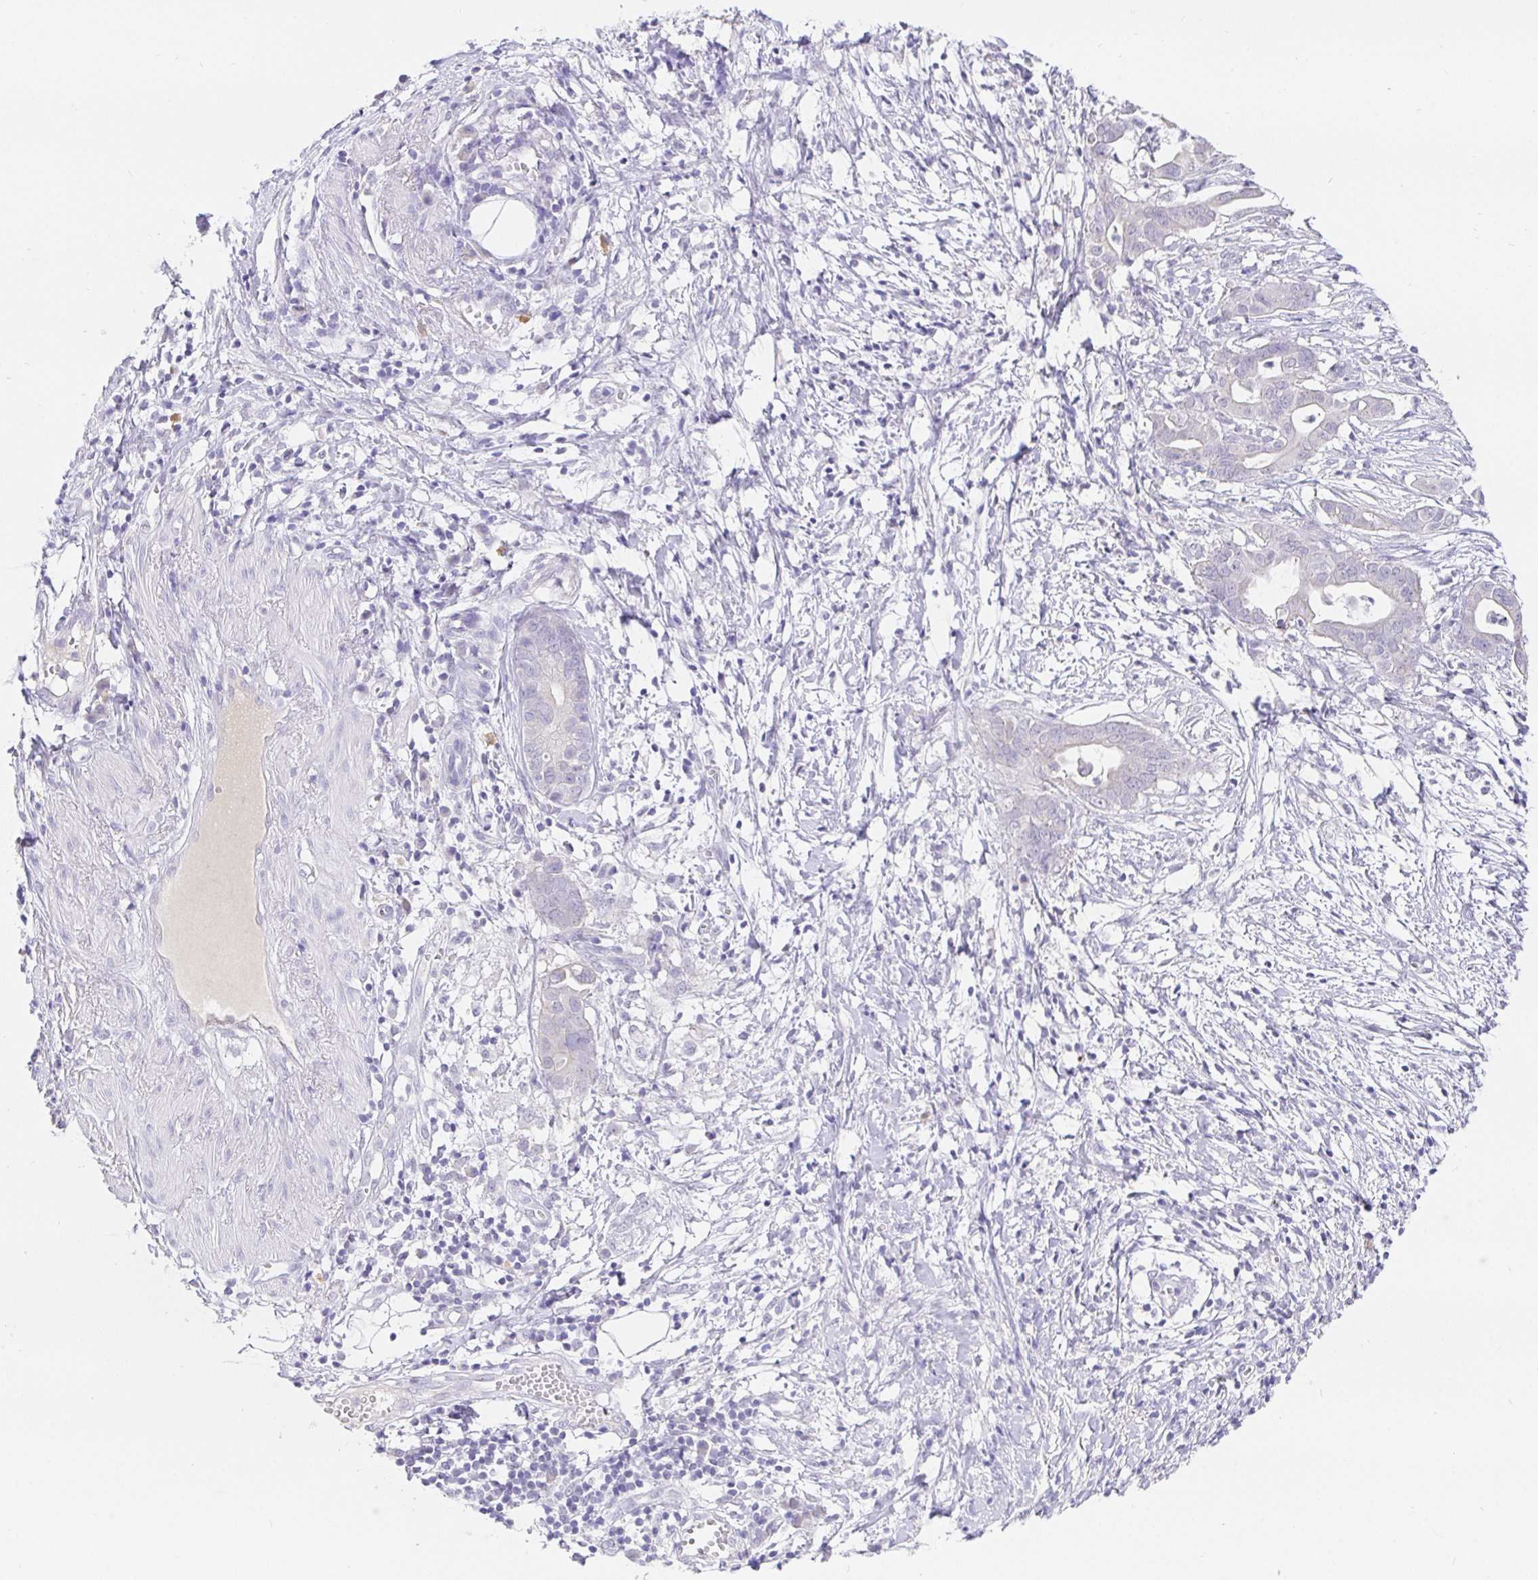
{"staining": {"intensity": "negative", "quantity": "none", "location": "none"}, "tissue": "pancreatic cancer", "cell_type": "Tumor cells", "image_type": "cancer", "snomed": [{"axis": "morphology", "description": "Adenocarcinoma, NOS"}, {"axis": "topography", "description": "Pancreas"}], "caption": "DAB immunohistochemical staining of human pancreatic cancer (adenocarcinoma) reveals no significant positivity in tumor cells.", "gene": "EZHIP", "patient": {"sex": "male", "age": 61}}